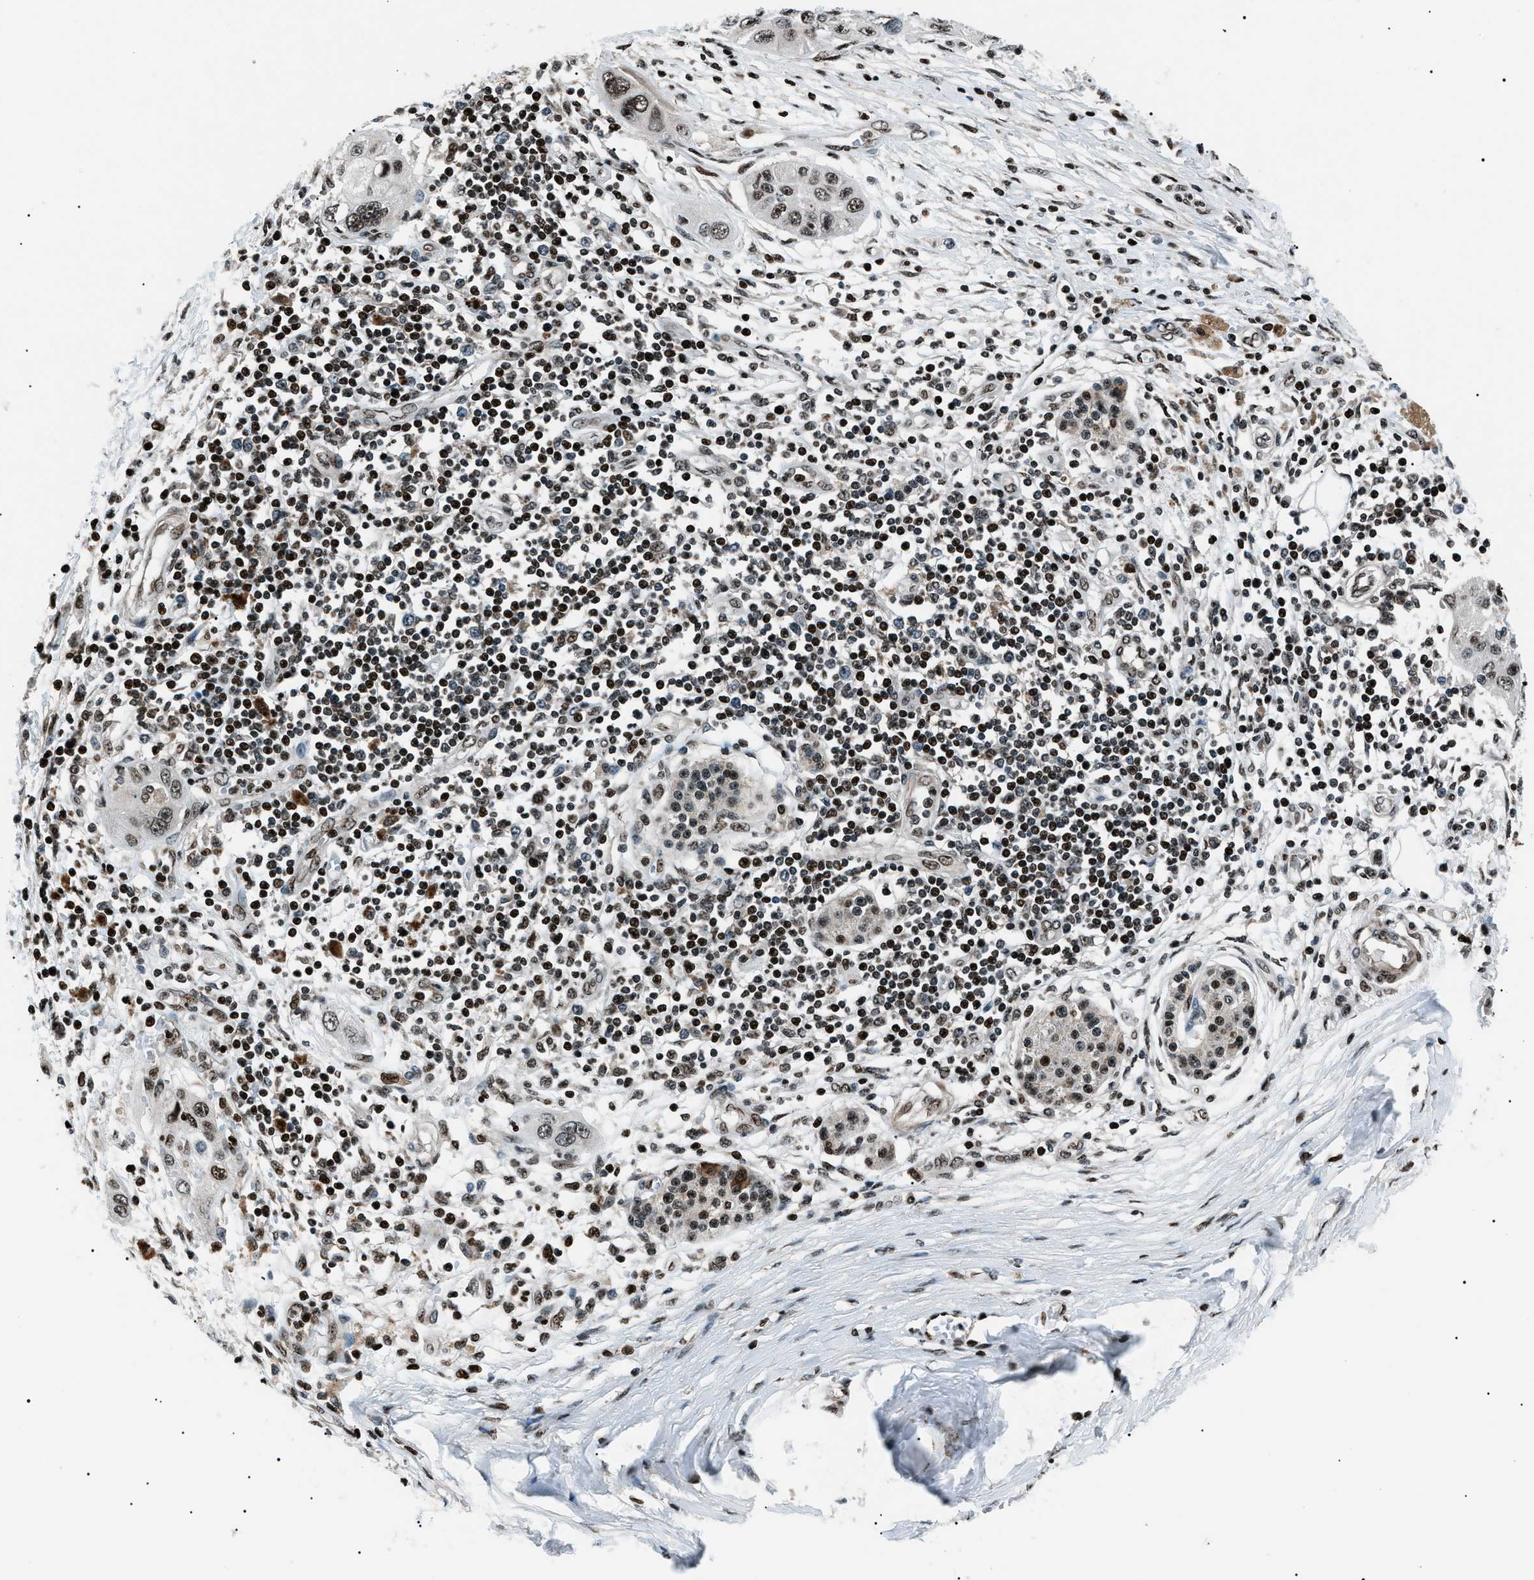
{"staining": {"intensity": "moderate", "quantity": "25%-75%", "location": "nuclear"}, "tissue": "pancreatic cancer", "cell_type": "Tumor cells", "image_type": "cancer", "snomed": [{"axis": "morphology", "description": "Adenocarcinoma, NOS"}, {"axis": "topography", "description": "Pancreas"}], "caption": "Brown immunohistochemical staining in pancreatic cancer displays moderate nuclear expression in approximately 25%-75% of tumor cells.", "gene": "PRKX", "patient": {"sex": "female", "age": 70}}